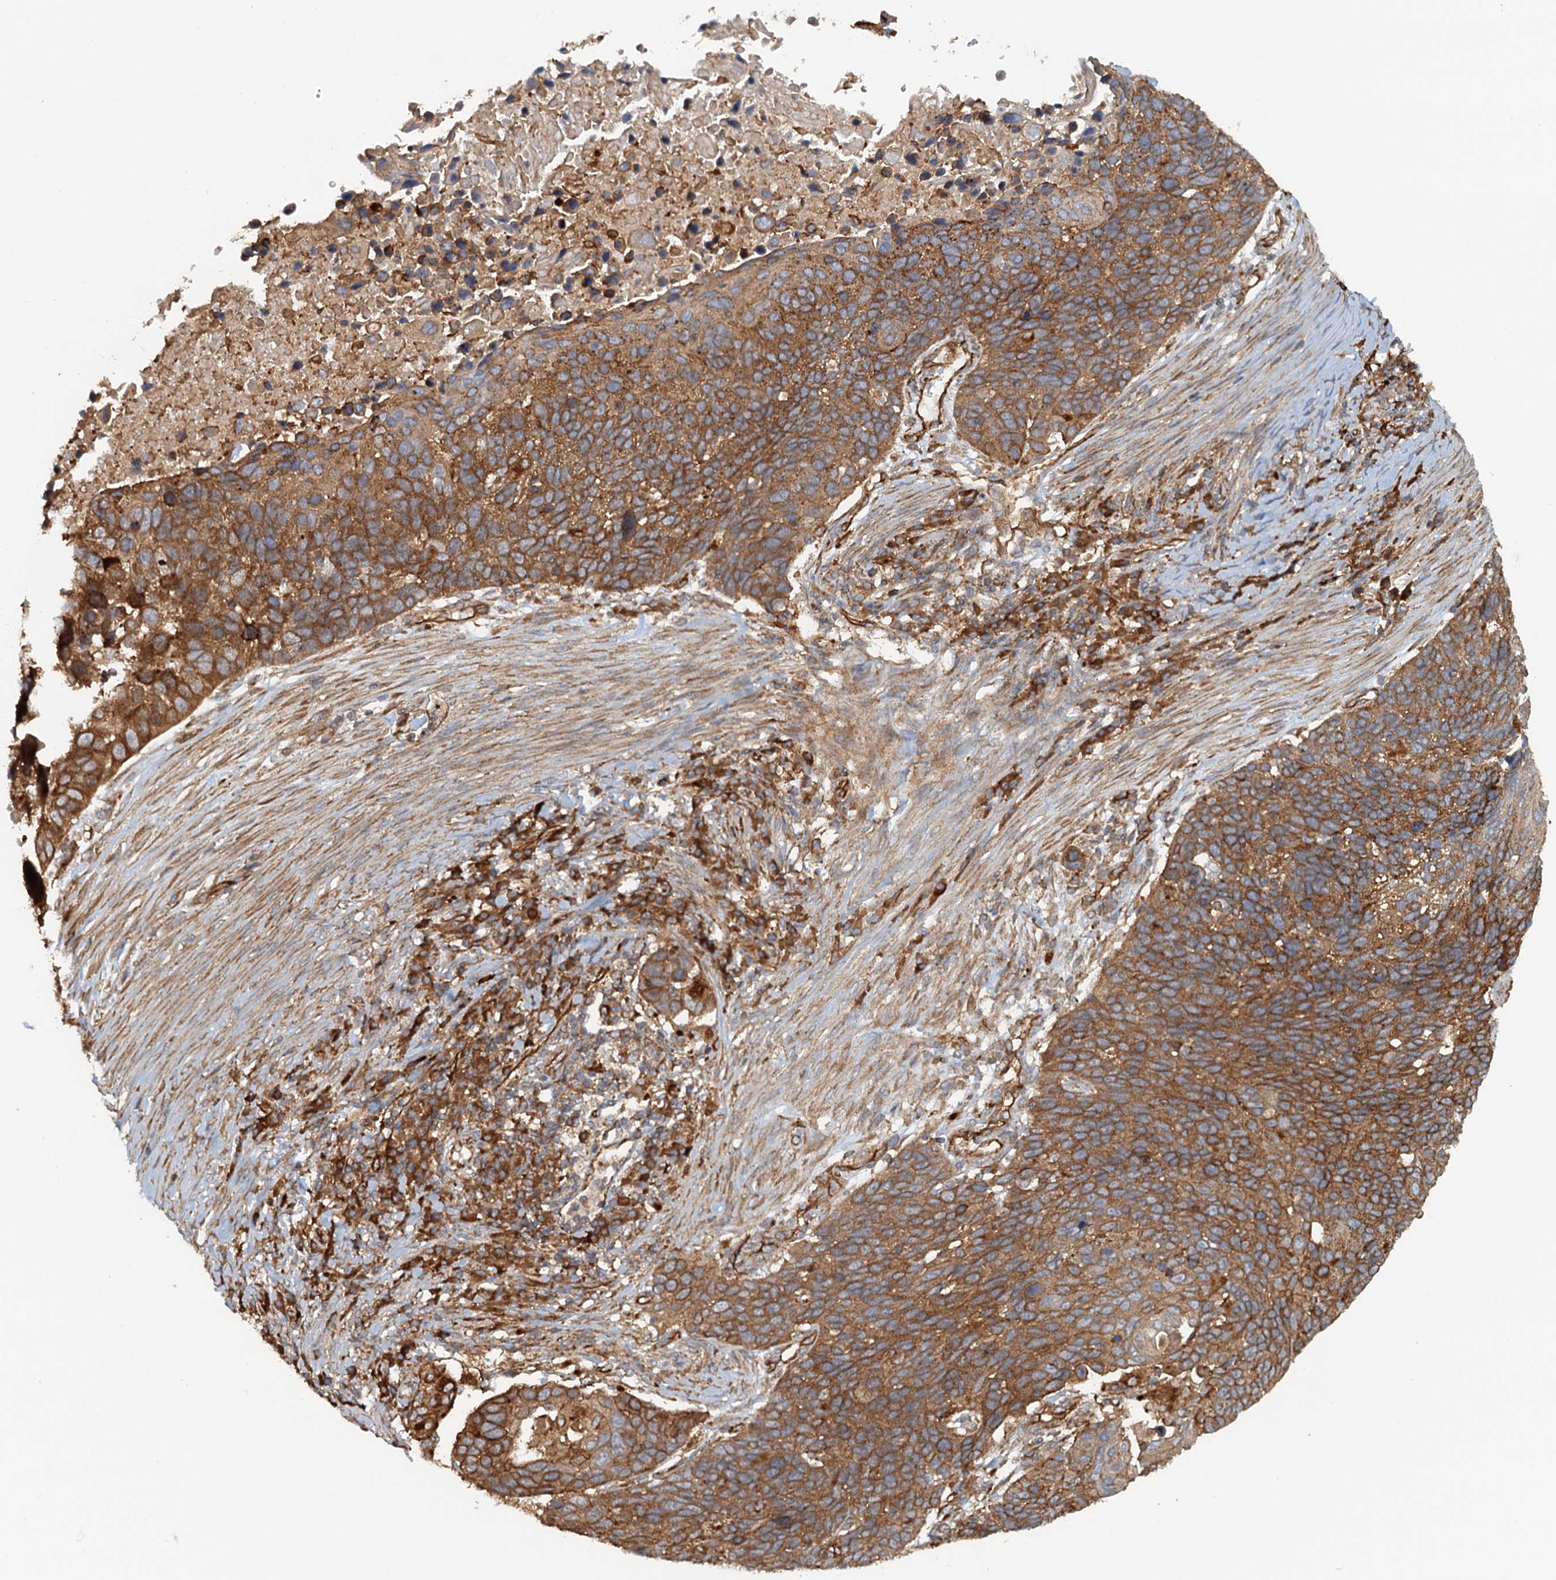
{"staining": {"intensity": "moderate", "quantity": ">75%", "location": "cytoplasmic/membranous"}, "tissue": "lung cancer", "cell_type": "Tumor cells", "image_type": "cancer", "snomed": [{"axis": "morphology", "description": "Normal tissue, NOS"}, {"axis": "morphology", "description": "Squamous cell carcinoma, NOS"}, {"axis": "topography", "description": "Lymph node"}, {"axis": "topography", "description": "Lung"}], "caption": "The immunohistochemical stain highlights moderate cytoplasmic/membranous expression in tumor cells of lung squamous cell carcinoma tissue.", "gene": "NIPAL3", "patient": {"sex": "male", "age": 66}}